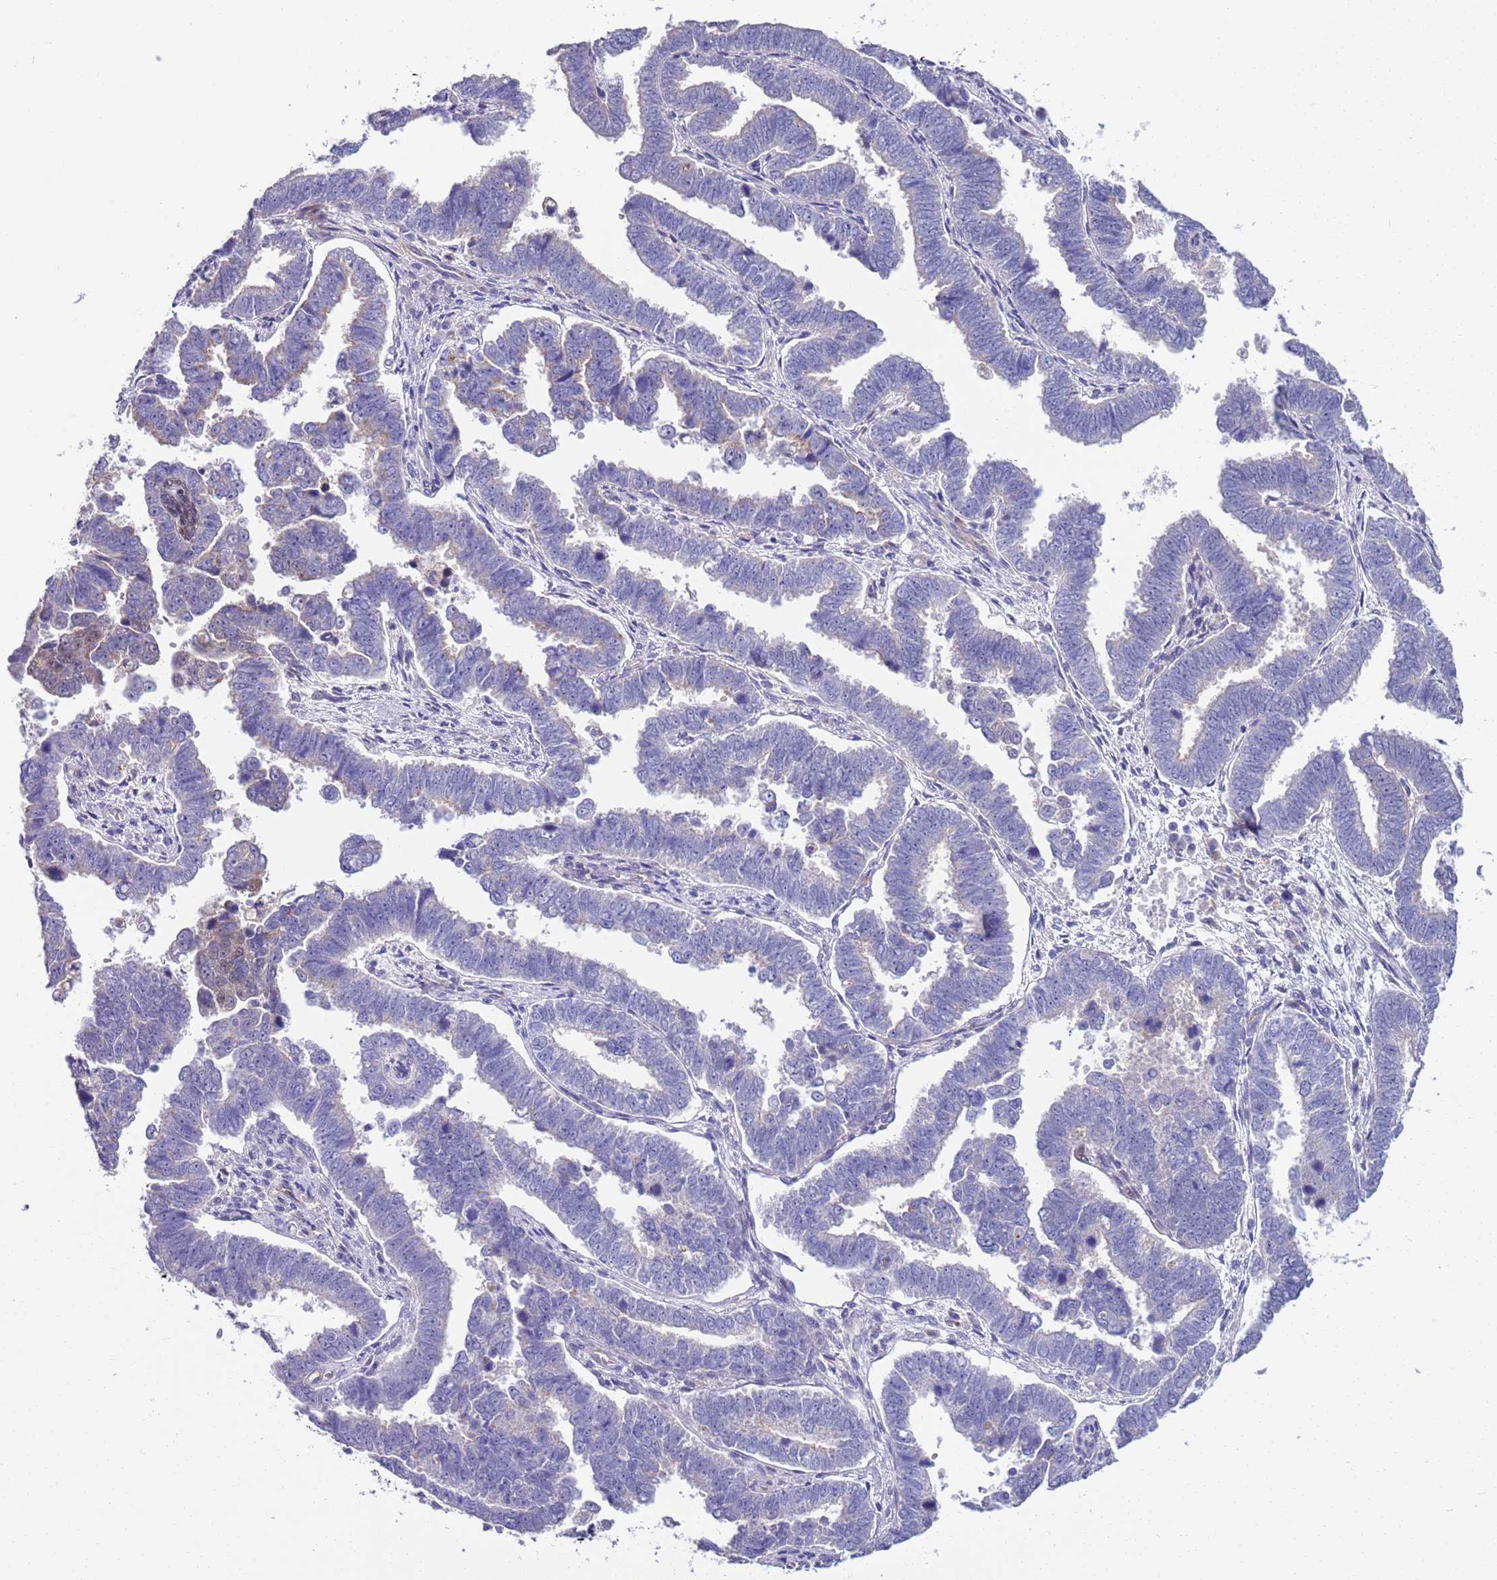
{"staining": {"intensity": "negative", "quantity": "none", "location": "none"}, "tissue": "endometrial cancer", "cell_type": "Tumor cells", "image_type": "cancer", "snomed": [{"axis": "morphology", "description": "Adenocarcinoma, NOS"}, {"axis": "topography", "description": "Endometrium"}], "caption": "High power microscopy micrograph of an IHC photomicrograph of endometrial adenocarcinoma, revealing no significant staining in tumor cells.", "gene": "BRMS1L", "patient": {"sex": "female", "age": 75}}